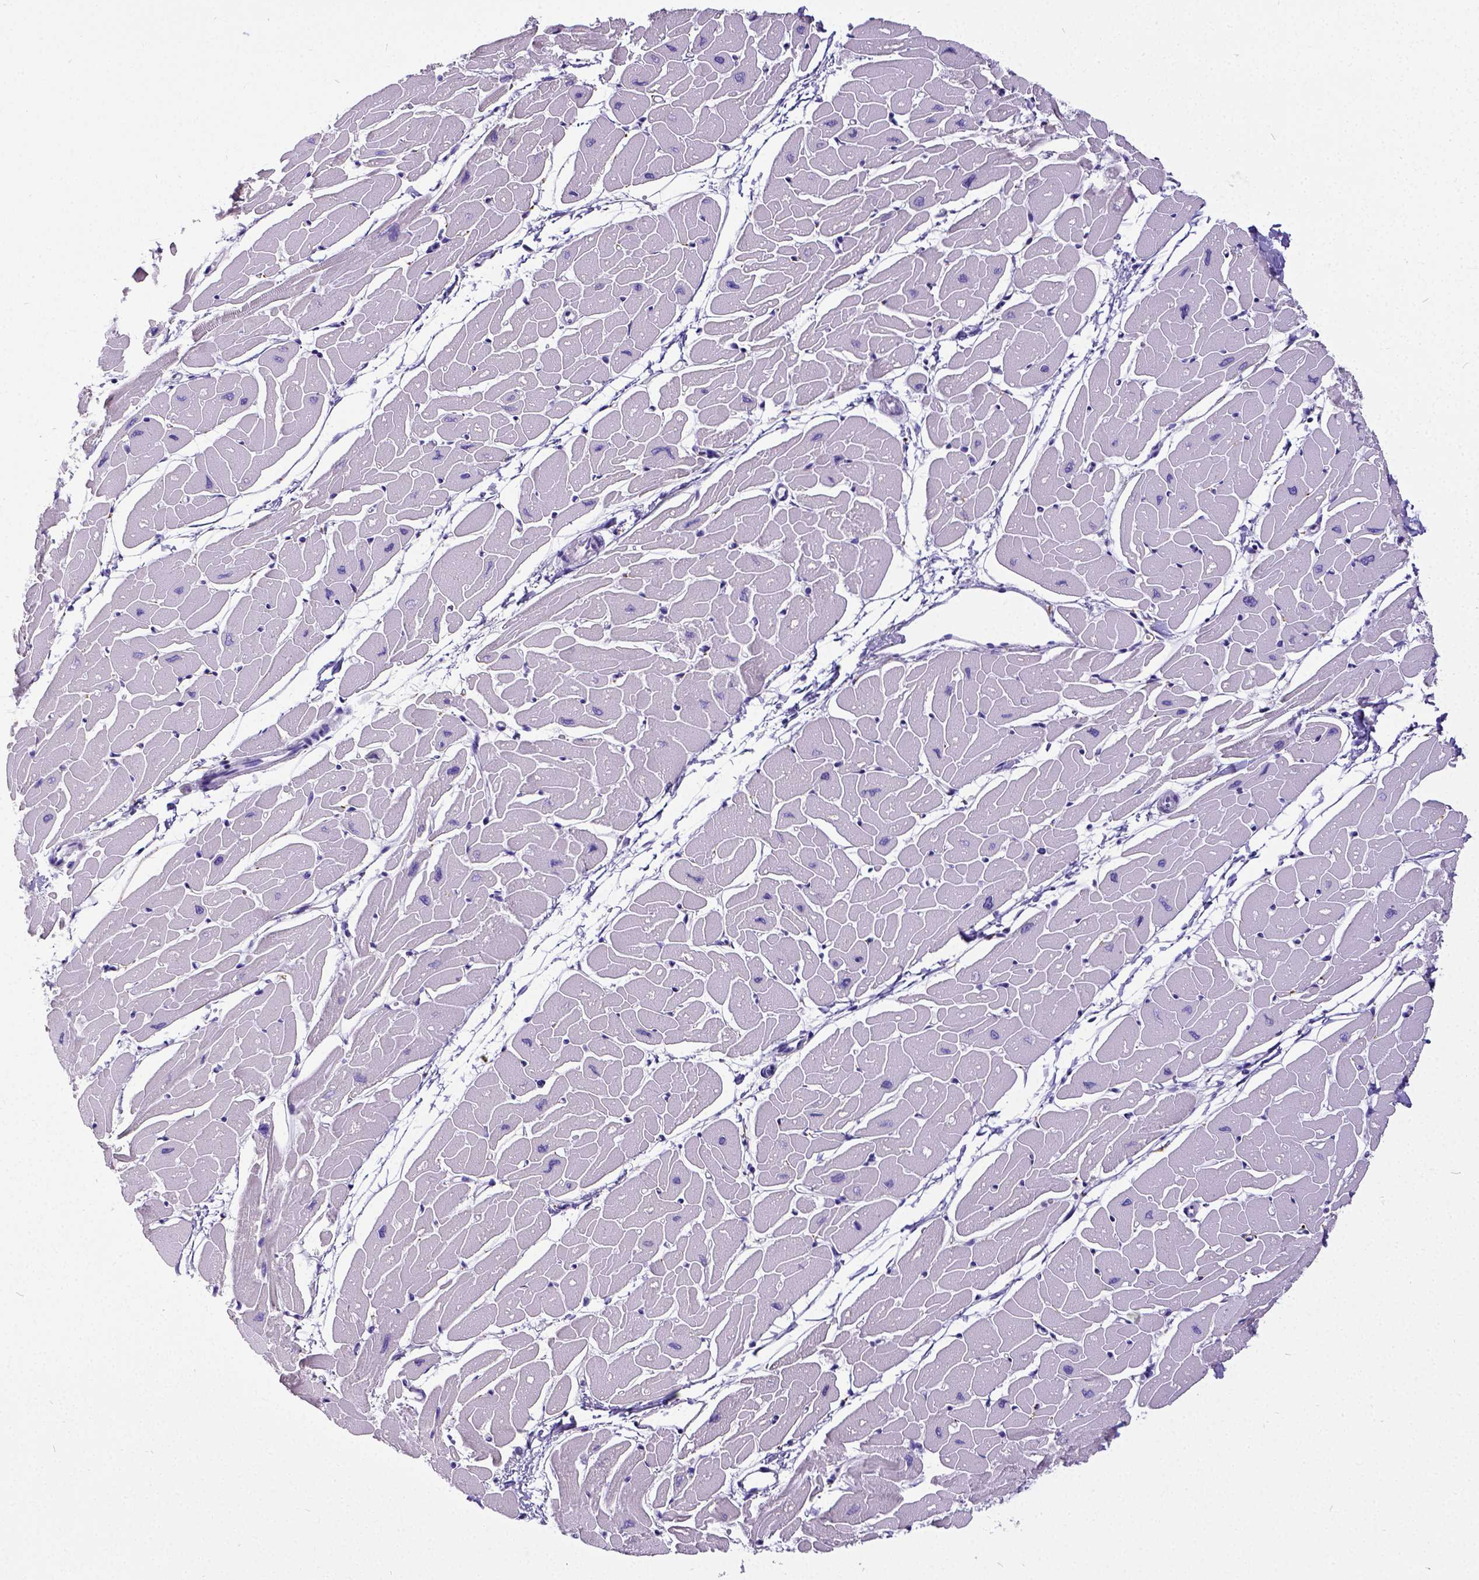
{"staining": {"intensity": "negative", "quantity": "none", "location": "none"}, "tissue": "heart muscle", "cell_type": "Cardiomyocytes", "image_type": "normal", "snomed": [{"axis": "morphology", "description": "Normal tissue, NOS"}, {"axis": "topography", "description": "Heart"}], "caption": "A high-resolution histopathology image shows IHC staining of benign heart muscle, which exhibits no significant expression in cardiomyocytes.", "gene": "SATB2", "patient": {"sex": "male", "age": 57}}